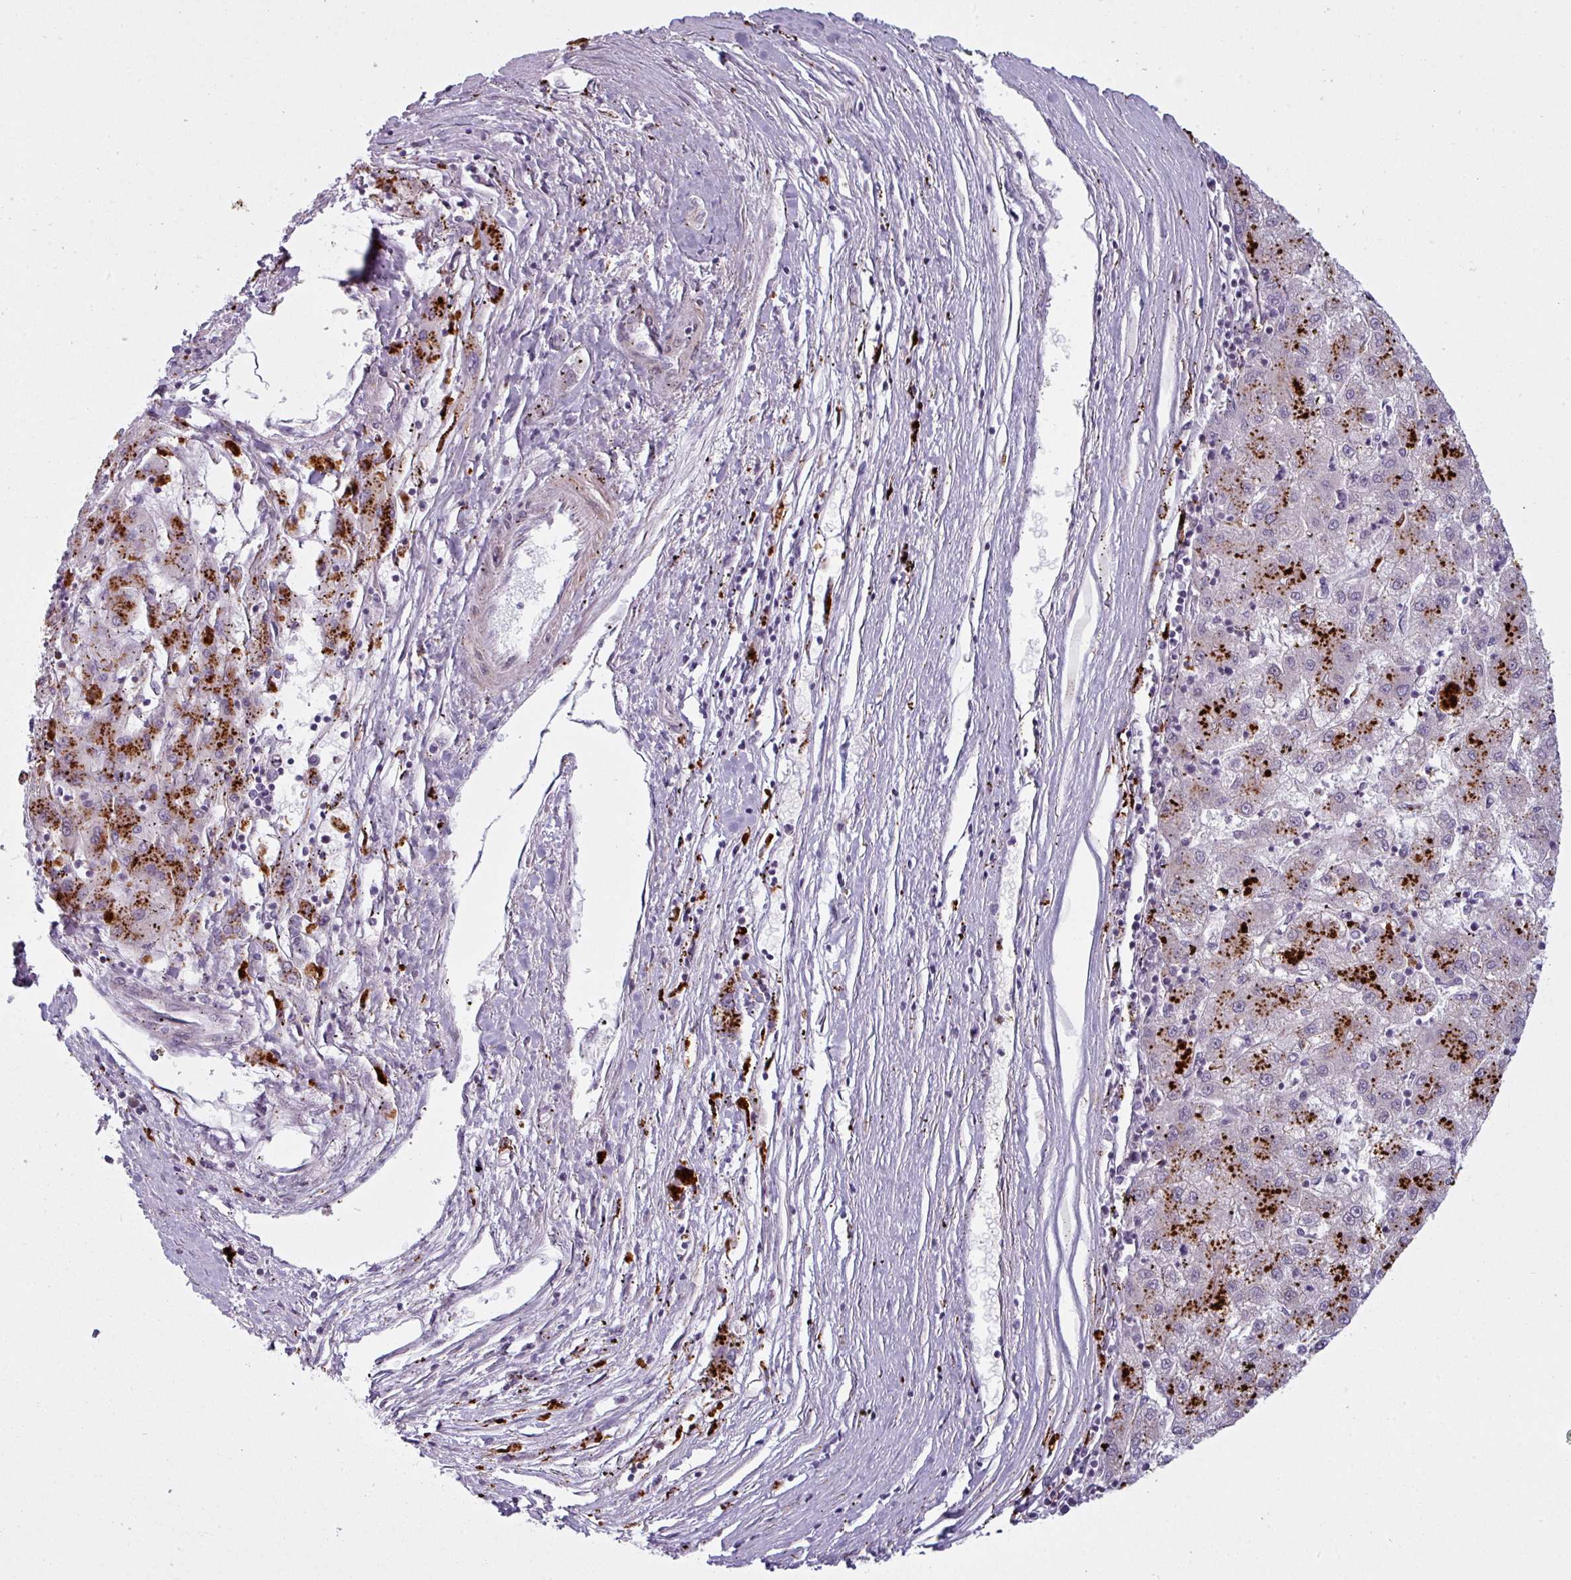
{"staining": {"intensity": "strong", "quantity": "25%-75%", "location": "cytoplasmic/membranous"}, "tissue": "liver cancer", "cell_type": "Tumor cells", "image_type": "cancer", "snomed": [{"axis": "morphology", "description": "Carcinoma, Hepatocellular, NOS"}, {"axis": "topography", "description": "Liver"}], "caption": "DAB immunohistochemical staining of liver cancer displays strong cytoplasmic/membranous protein staining in about 25%-75% of tumor cells.", "gene": "MAP7D2", "patient": {"sex": "male", "age": 72}}